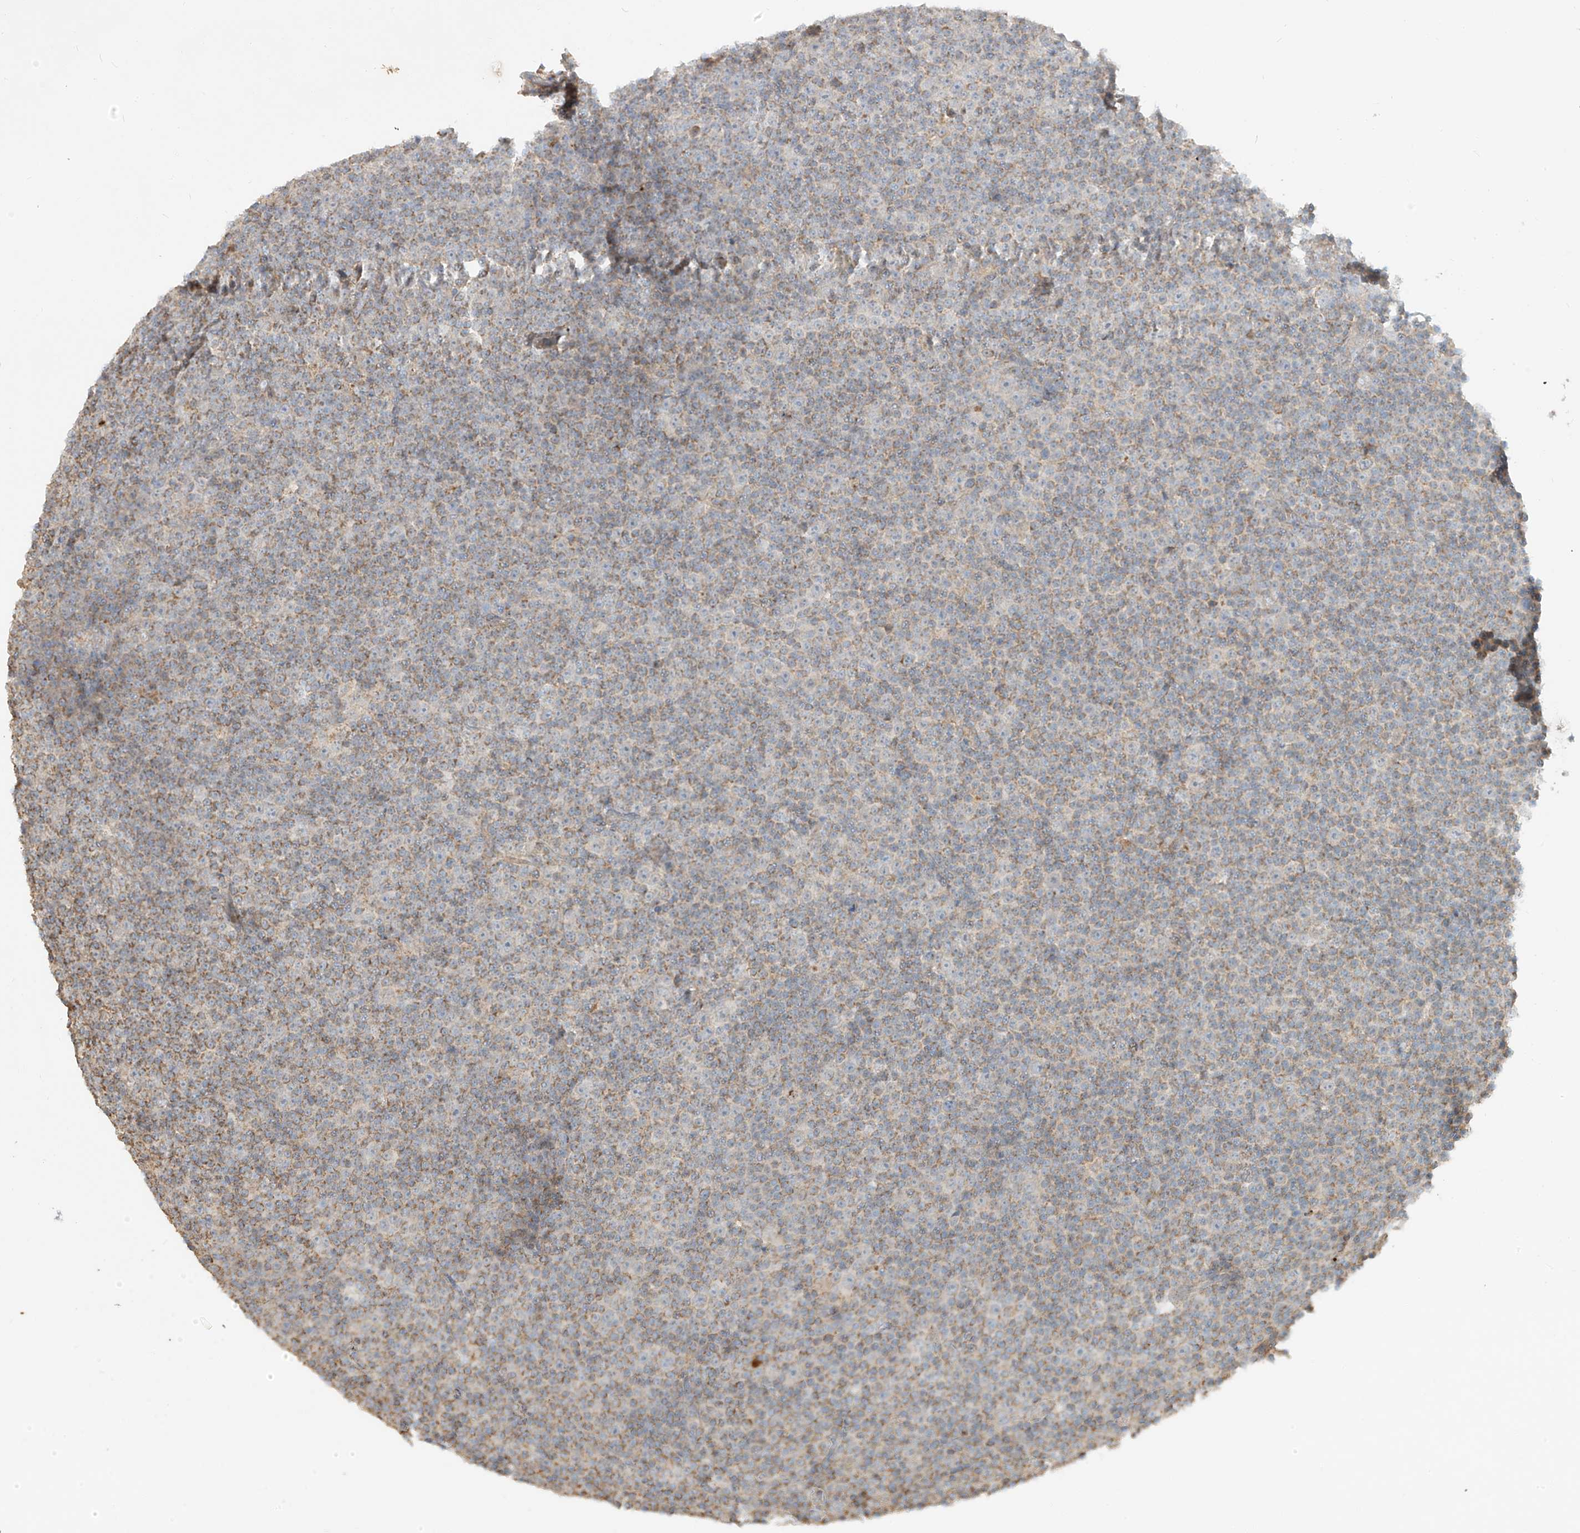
{"staining": {"intensity": "negative", "quantity": "none", "location": "none"}, "tissue": "lymphoma", "cell_type": "Tumor cells", "image_type": "cancer", "snomed": [{"axis": "morphology", "description": "Malignant lymphoma, non-Hodgkin's type, Low grade"}, {"axis": "topography", "description": "Lymph node"}], "caption": "This is an immunohistochemistry (IHC) micrograph of lymphoma. There is no staining in tumor cells.", "gene": "KPNA7", "patient": {"sex": "female", "age": 67}}